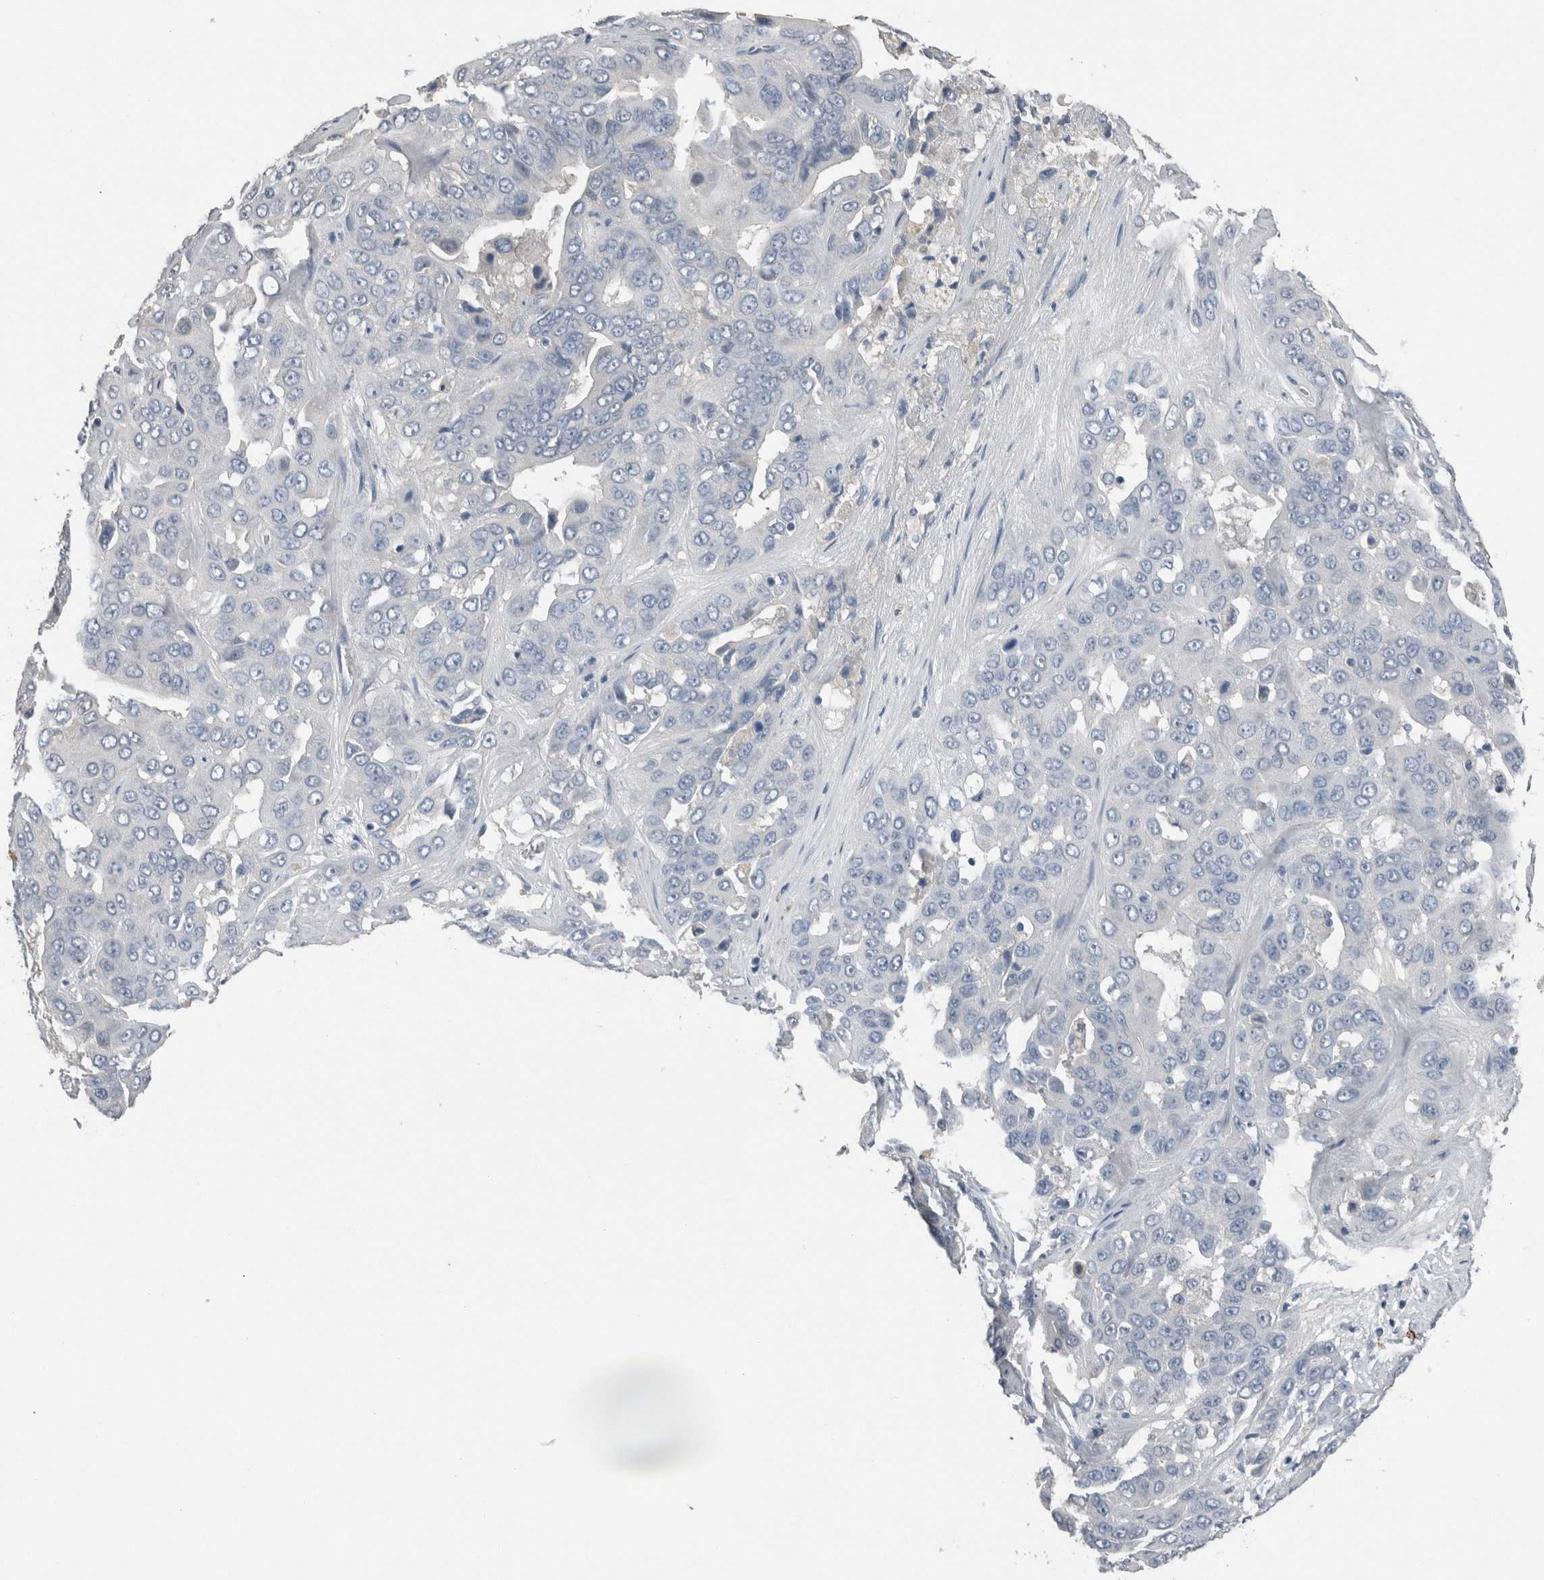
{"staining": {"intensity": "negative", "quantity": "none", "location": "none"}, "tissue": "liver cancer", "cell_type": "Tumor cells", "image_type": "cancer", "snomed": [{"axis": "morphology", "description": "Cholangiocarcinoma"}, {"axis": "topography", "description": "Liver"}], "caption": "Immunohistochemistry of human liver cancer (cholangiocarcinoma) exhibits no staining in tumor cells. (IHC, brightfield microscopy, high magnification).", "gene": "CRNN", "patient": {"sex": "female", "age": 52}}